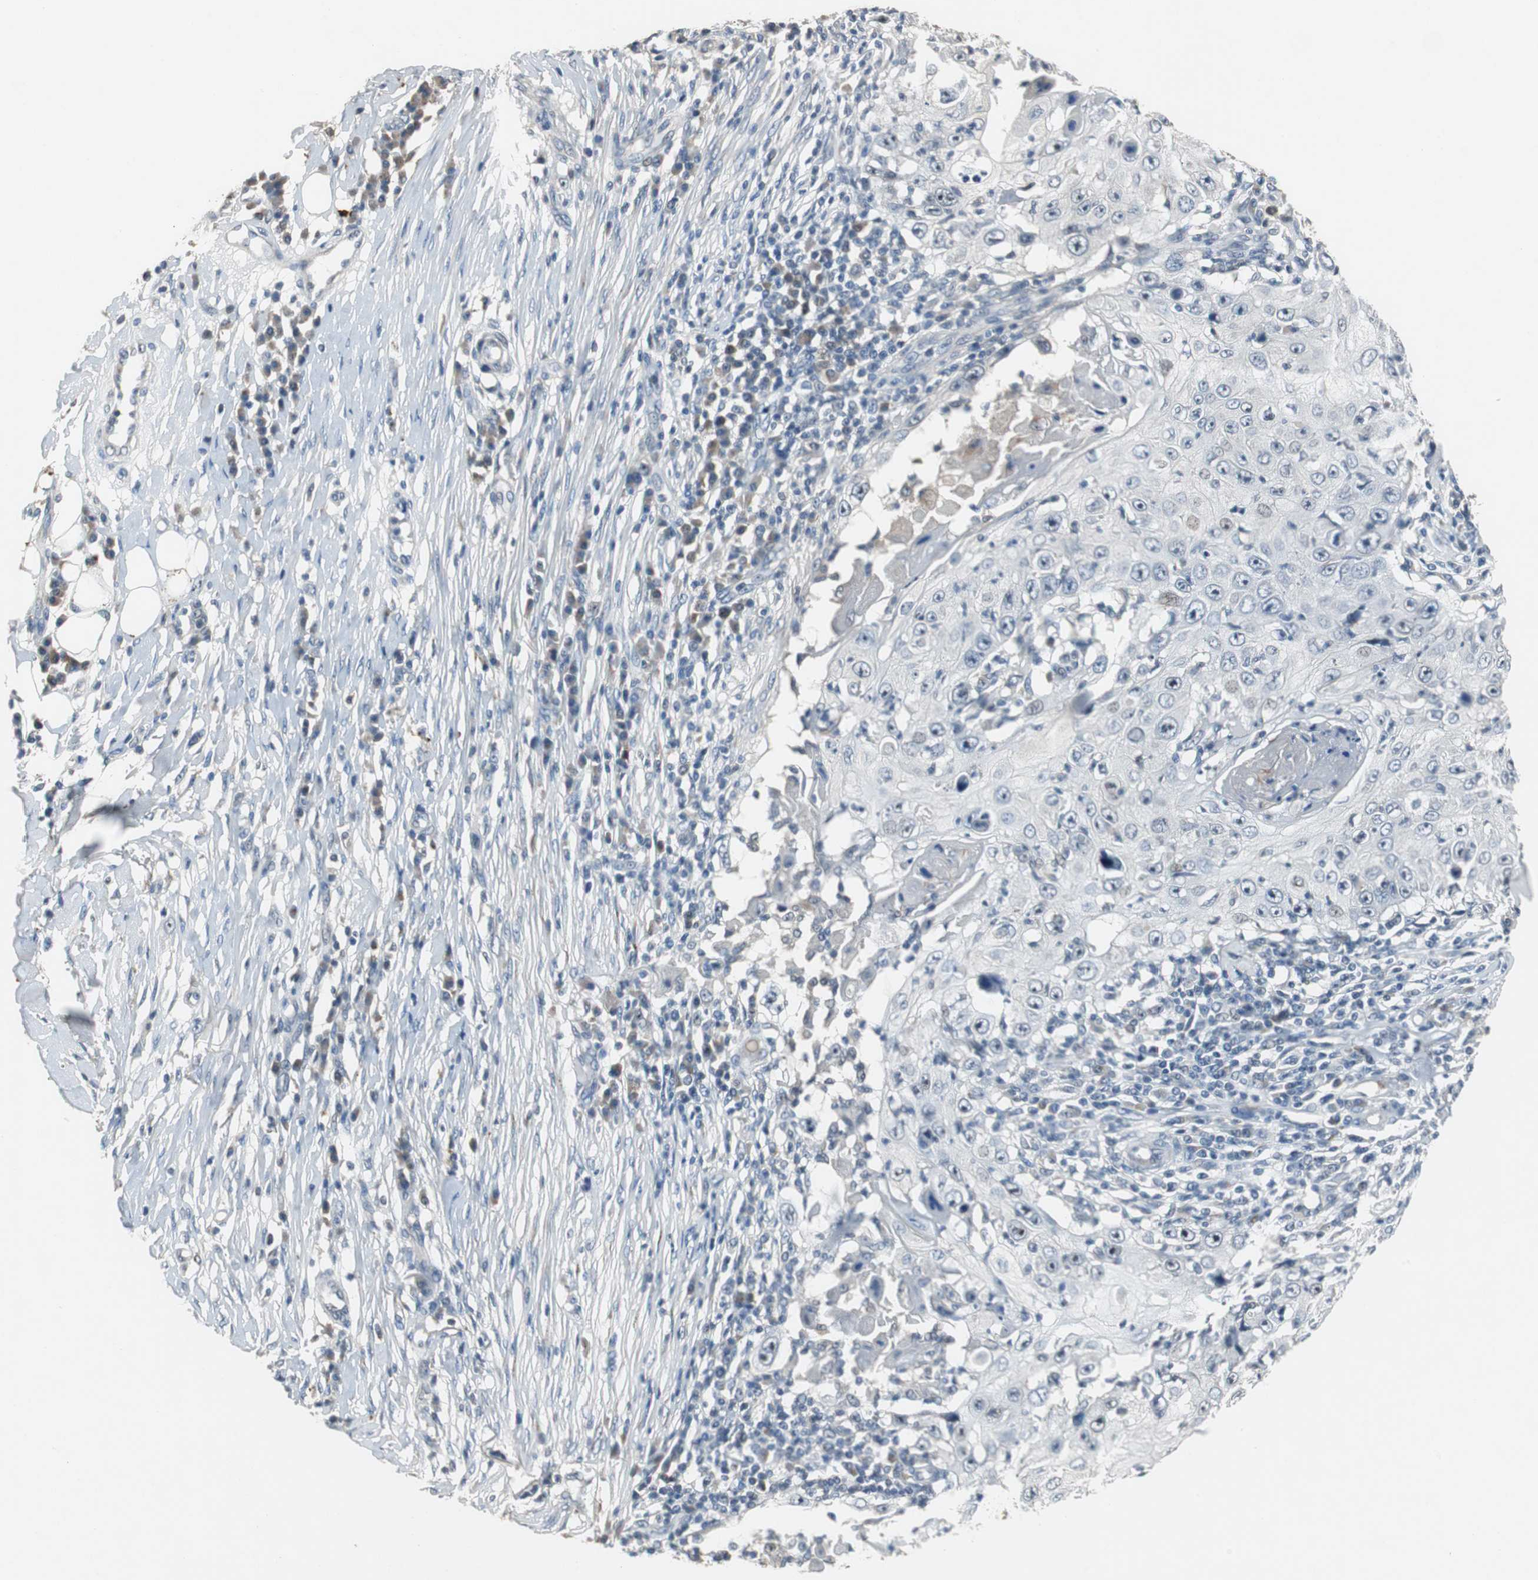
{"staining": {"intensity": "negative", "quantity": "none", "location": "none"}, "tissue": "skin cancer", "cell_type": "Tumor cells", "image_type": "cancer", "snomed": [{"axis": "morphology", "description": "Squamous cell carcinoma, NOS"}, {"axis": "topography", "description": "Skin"}], "caption": "DAB (3,3'-diaminobenzidine) immunohistochemical staining of human skin cancer demonstrates no significant expression in tumor cells.", "gene": "PCYT1B", "patient": {"sex": "male", "age": 86}}